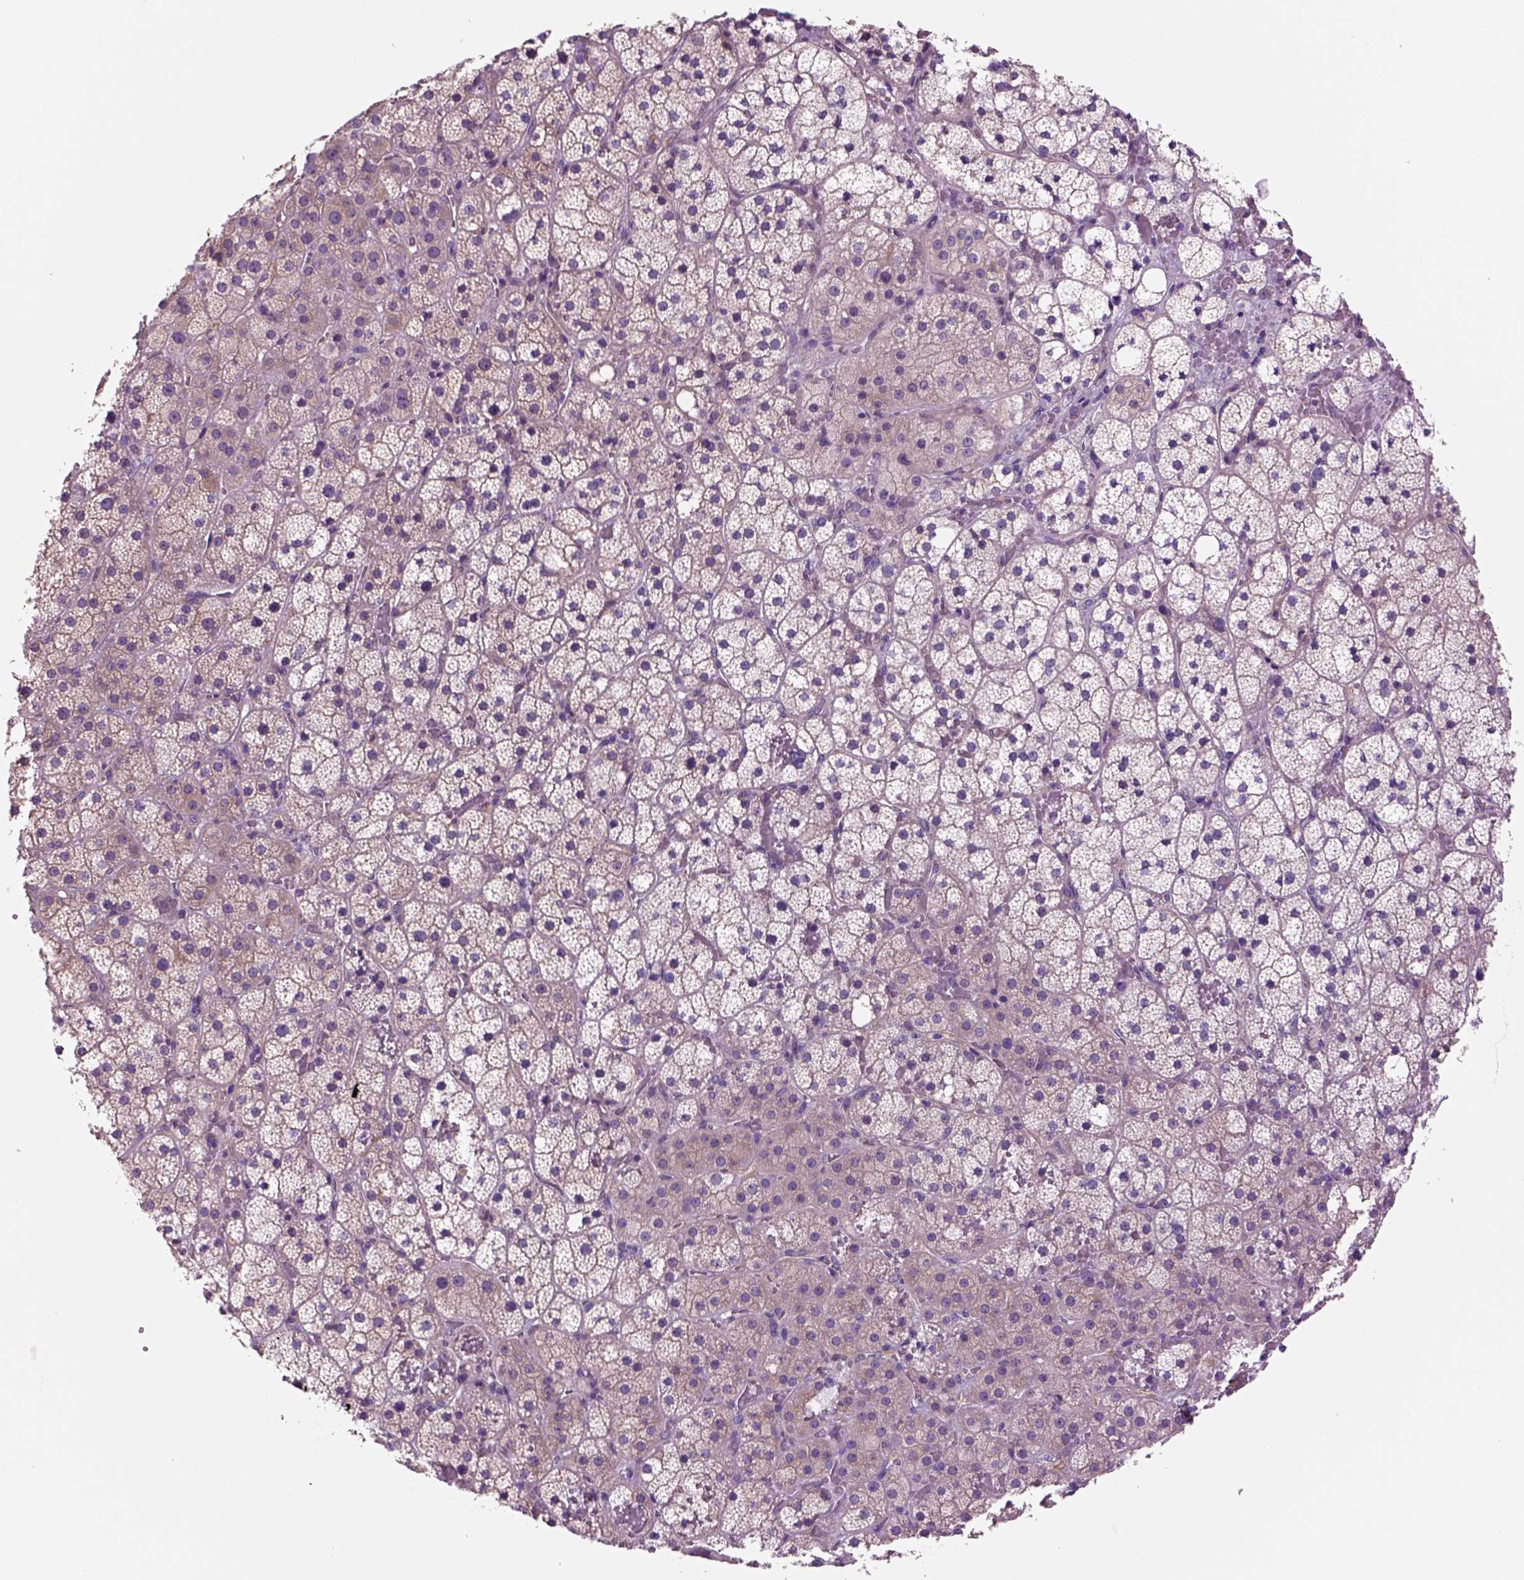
{"staining": {"intensity": "negative", "quantity": "none", "location": "none"}, "tissue": "adrenal gland", "cell_type": "Glandular cells", "image_type": "normal", "snomed": [{"axis": "morphology", "description": "Normal tissue, NOS"}, {"axis": "topography", "description": "Adrenal gland"}], "caption": "Human adrenal gland stained for a protein using IHC demonstrates no positivity in glandular cells.", "gene": "PIAS3", "patient": {"sex": "male", "age": 53}}